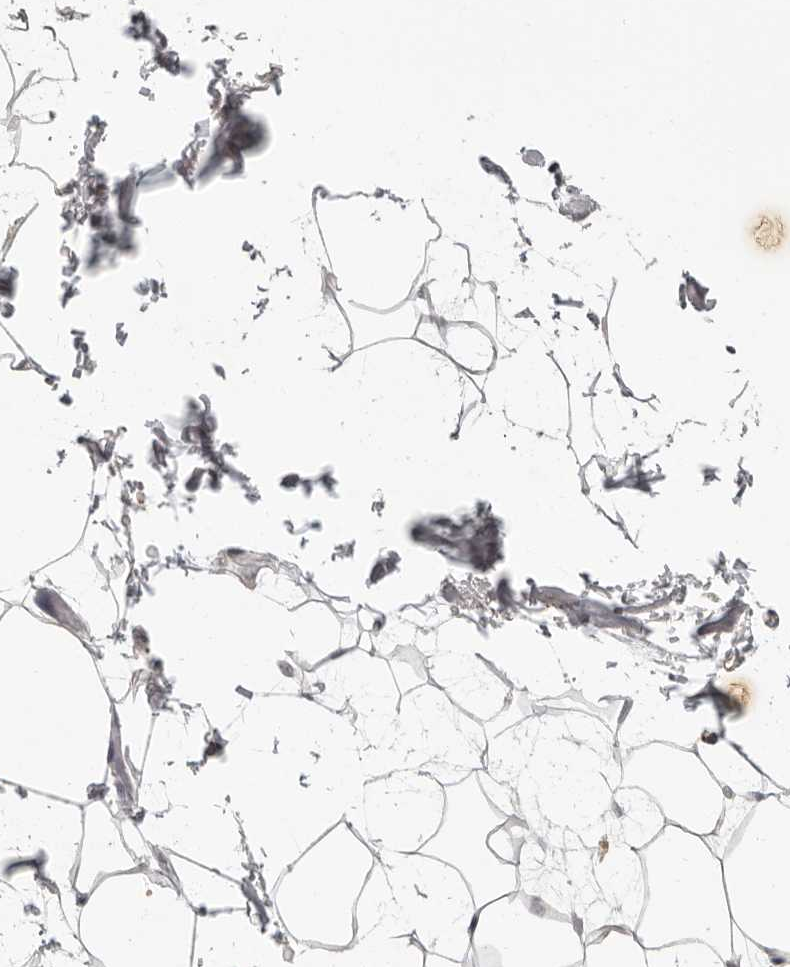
{"staining": {"intensity": "weak", "quantity": ">75%", "location": "nuclear"}, "tissue": "adipose tissue", "cell_type": "Adipocytes", "image_type": "normal", "snomed": [{"axis": "morphology", "description": "Normal tissue, NOS"}, {"axis": "topography", "description": "Soft tissue"}], "caption": "Approximately >75% of adipocytes in benign human adipose tissue show weak nuclear protein positivity as visualized by brown immunohistochemical staining.", "gene": "MRTO4", "patient": {"sex": "male", "age": 72}}